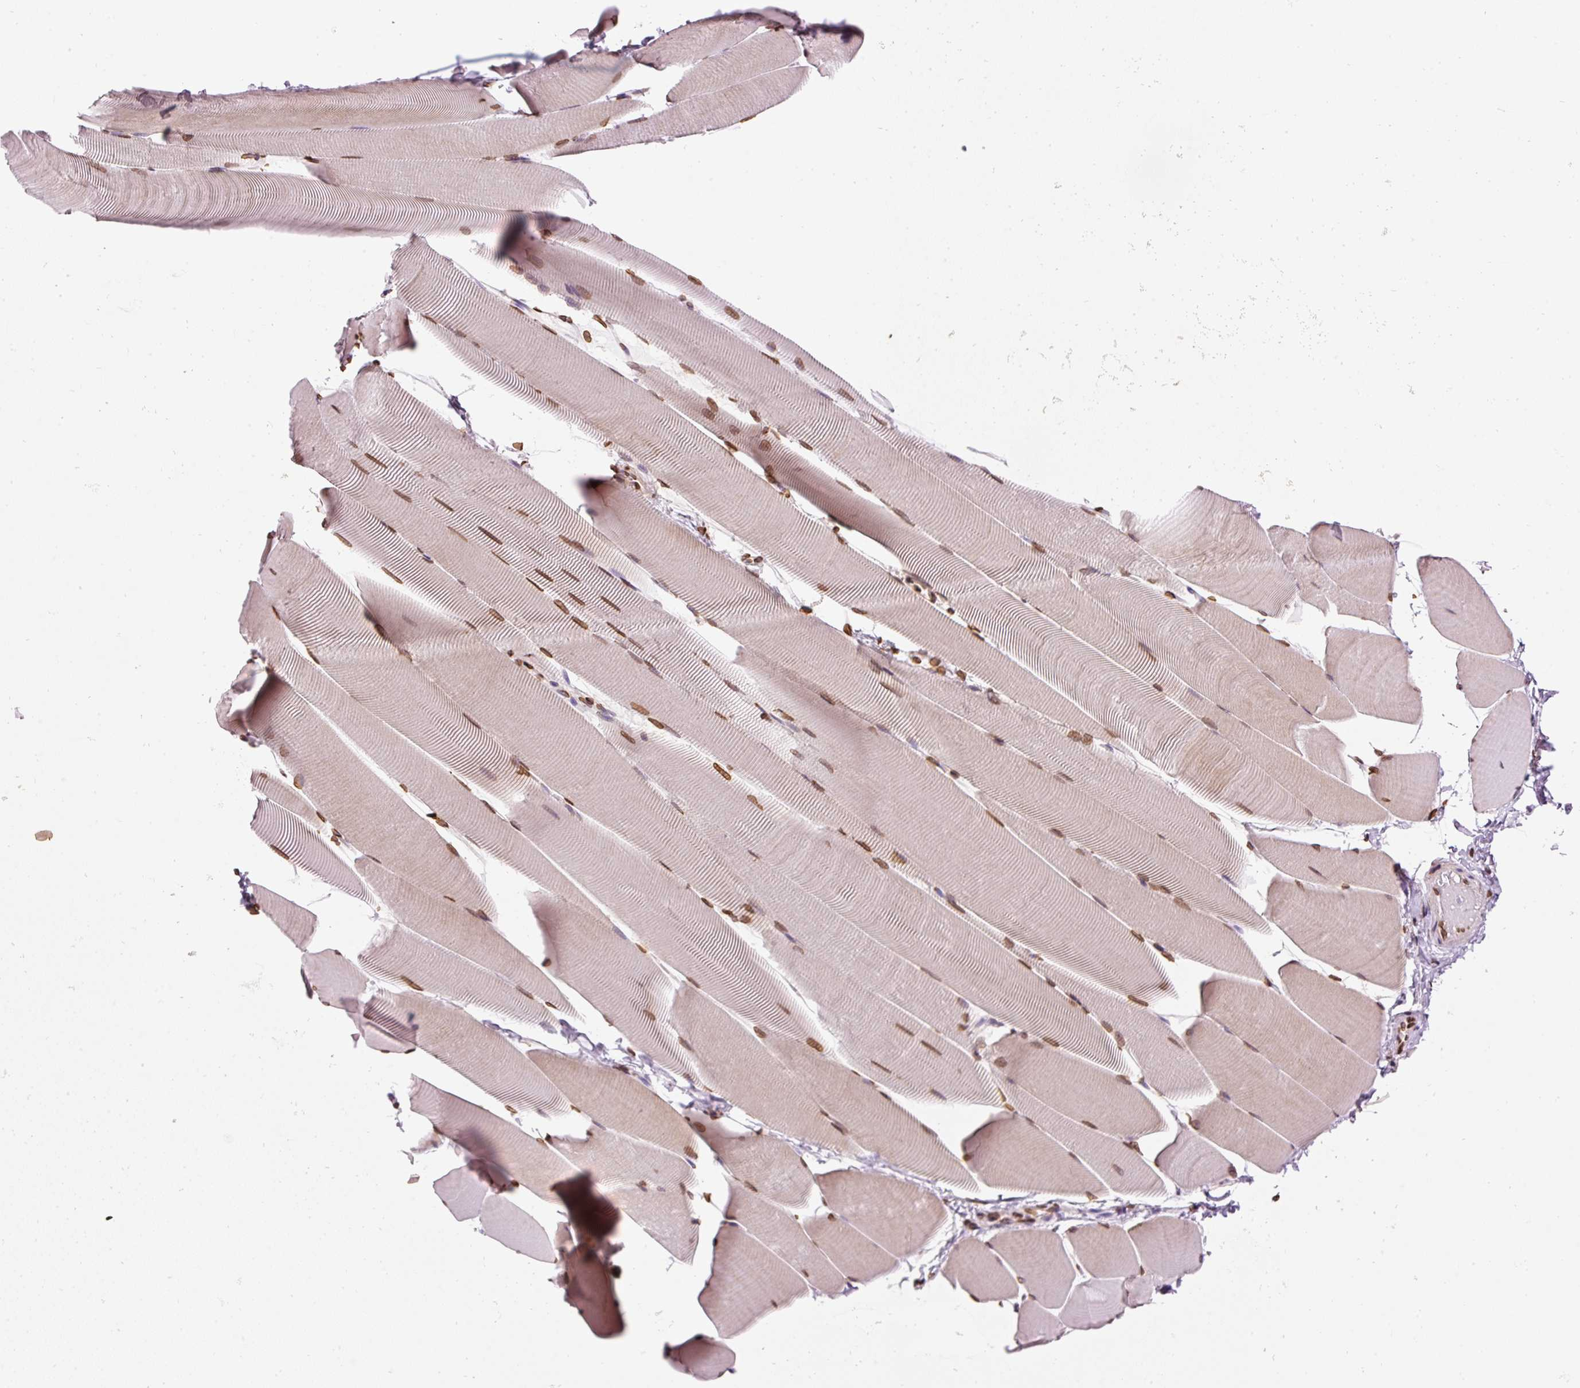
{"staining": {"intensity": "moderate", "quantity": "25%-75%", "location": "cytoplasmic/membranous,nuclear"}, "tissue": "skeletal muscle", "cell_type": "Myocytes", "image_type": "normal", "snomed": [{"axis": "morphology", "description": "Normal tissue, NOS"}, {"axis": "topography", "description": "Skeletal muscle"}], "caption": "Immunohistochemistry staining of unremarkable skeletal muscle, which displays medium levels of moderate cytoplasmic/membranous,nuclear positivity in about 25%-75% of myocytes indicating moderate cytoplasmic/membranous,nuclear protein positivity. The staining was performed using DAB (brown) for protein detection and nuclei were counterstained in hematoxylin (blue).", "gene": "ZNF224", "patient": {"sex": "male", "age": 25}}